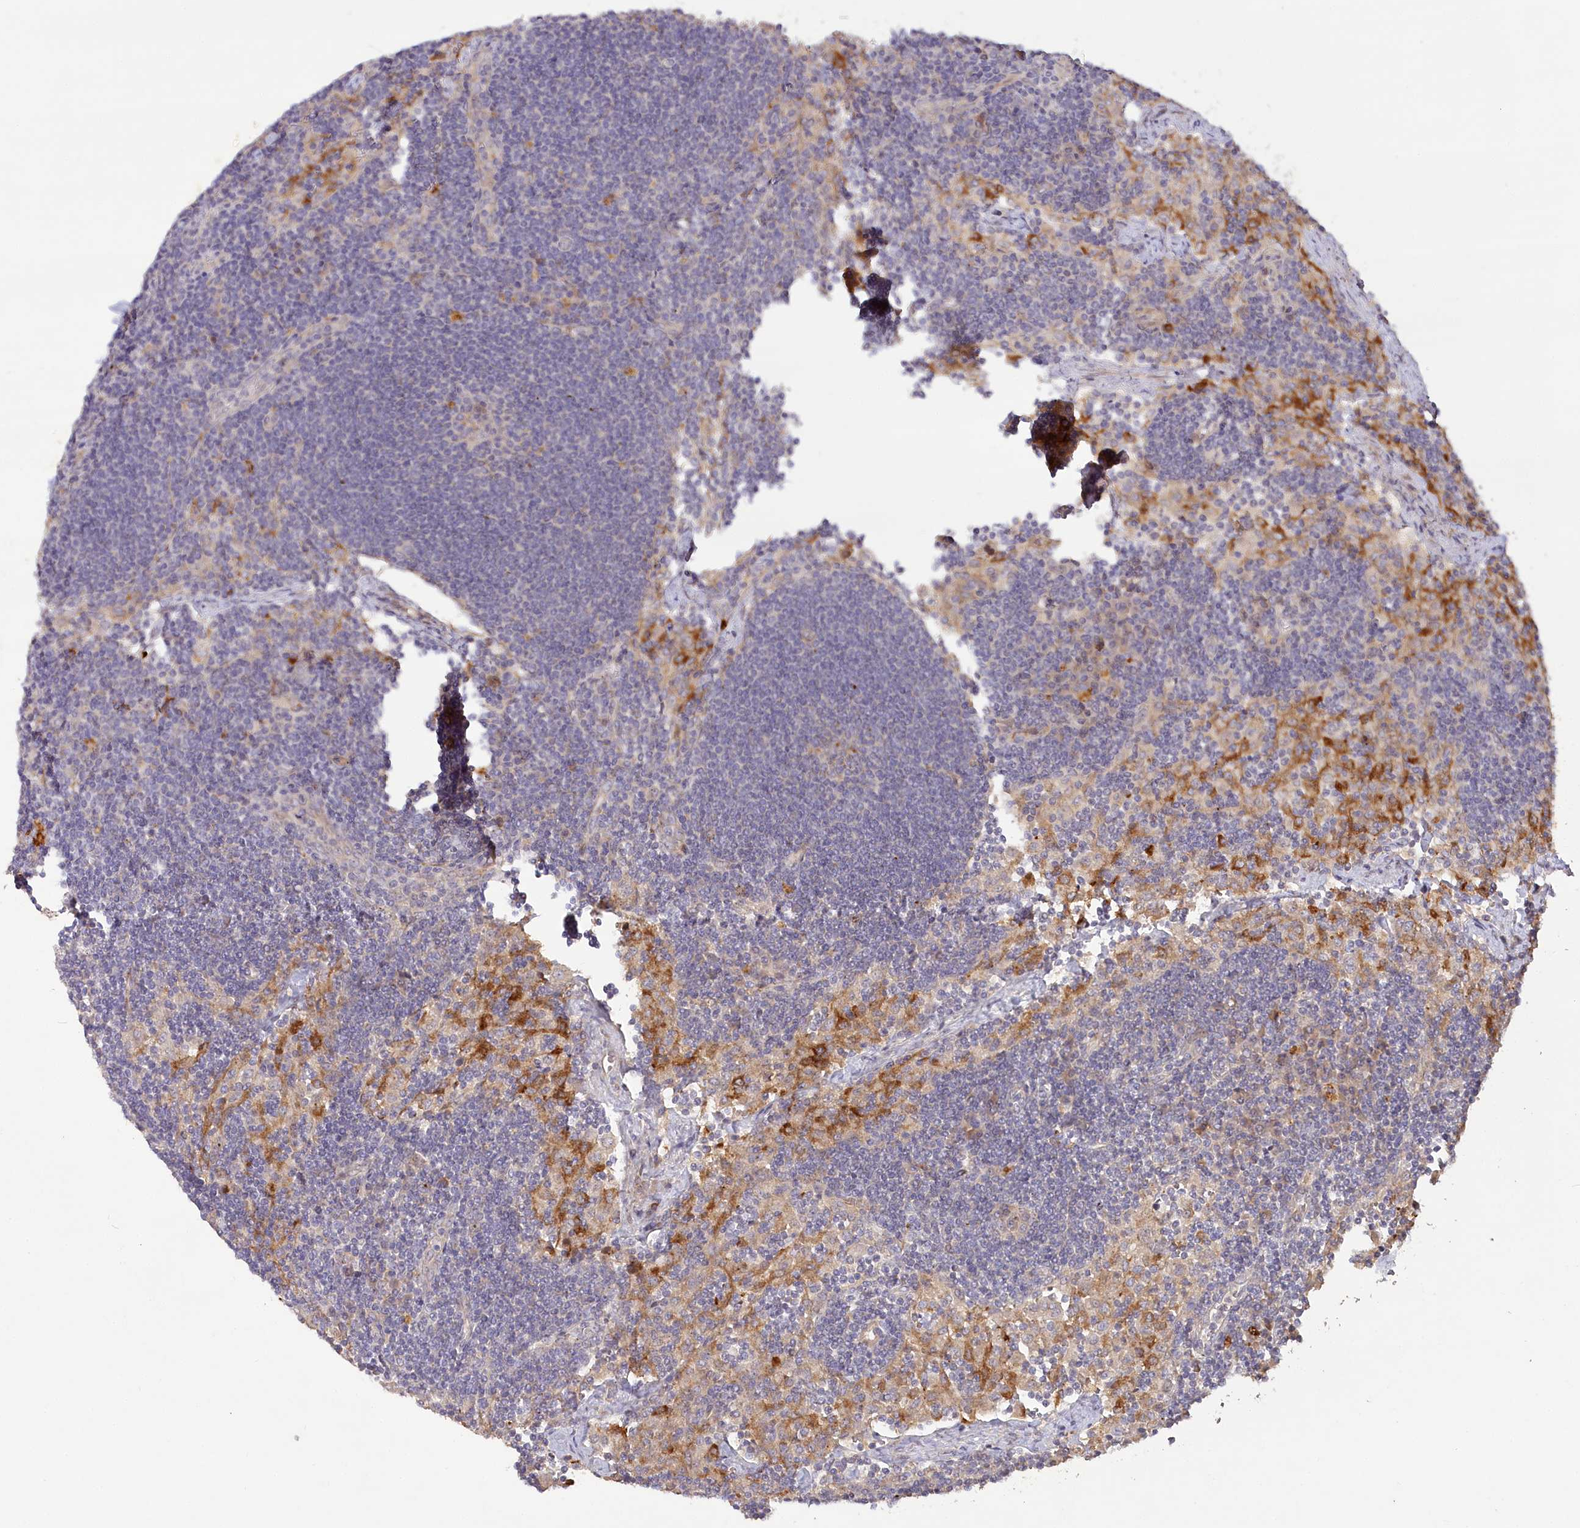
{"staining": {"intensity": "negative", "quantity": "none", "location": "none"}, "tissue": "lymph node", "cell_type": "Non-germinal center cells", "image_type": "normal", "snomed": [{"axis": "morphology", "description": "Normal tissue, NOS"}, {"axis": "topography", "description": "Lymph node"}], "caption": "High power microscopy image of an immunohistochemistry photomicrograph of benign lymph node, revealing no significant positivity in non-germinal center cells.", "gene": "IRAK1BP1", "patient": {"sex": "male", "age": 24}}